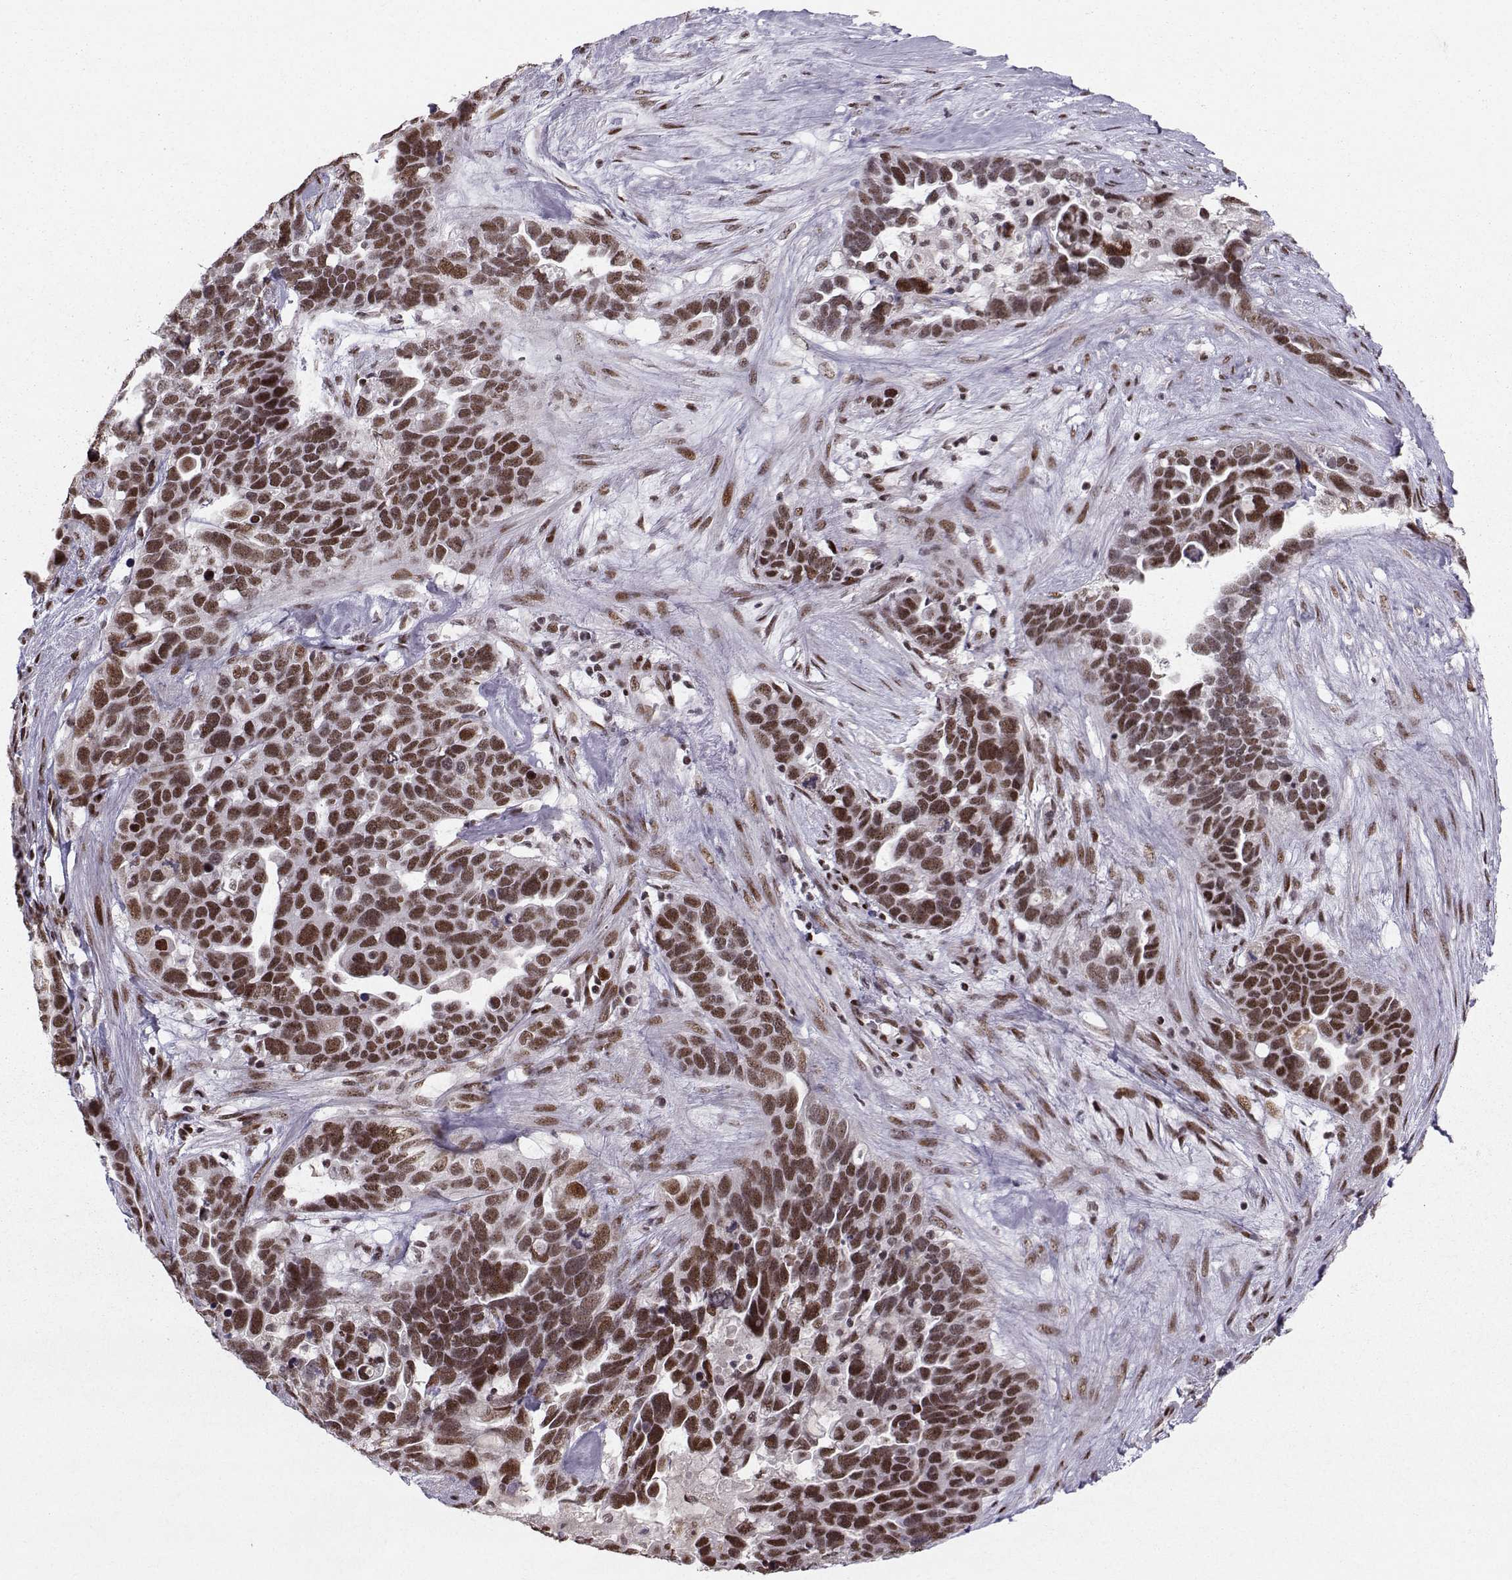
{"staining": {"intensity": "strong", "quantity": ">75%", "location": "nuclear"}, "tissue": "ovarian cancer", "cell_type": "Tumor cells", "image_type": "cancer", "snomed": [{"axis": "morphology", "description": "Cystadenocarcinoma, serous, NOS"}, {"axis": "topography", "description": "Ovary"}], "caption": "About >75% of tumor cells in human serous cystadenocarcinoma (ovarian) exhibit strong nuclear protein staining as visualized by brown immunohistochemical staining.", "gene": "SNAPC2", "patient": {"sex": "female", "age": 54}}